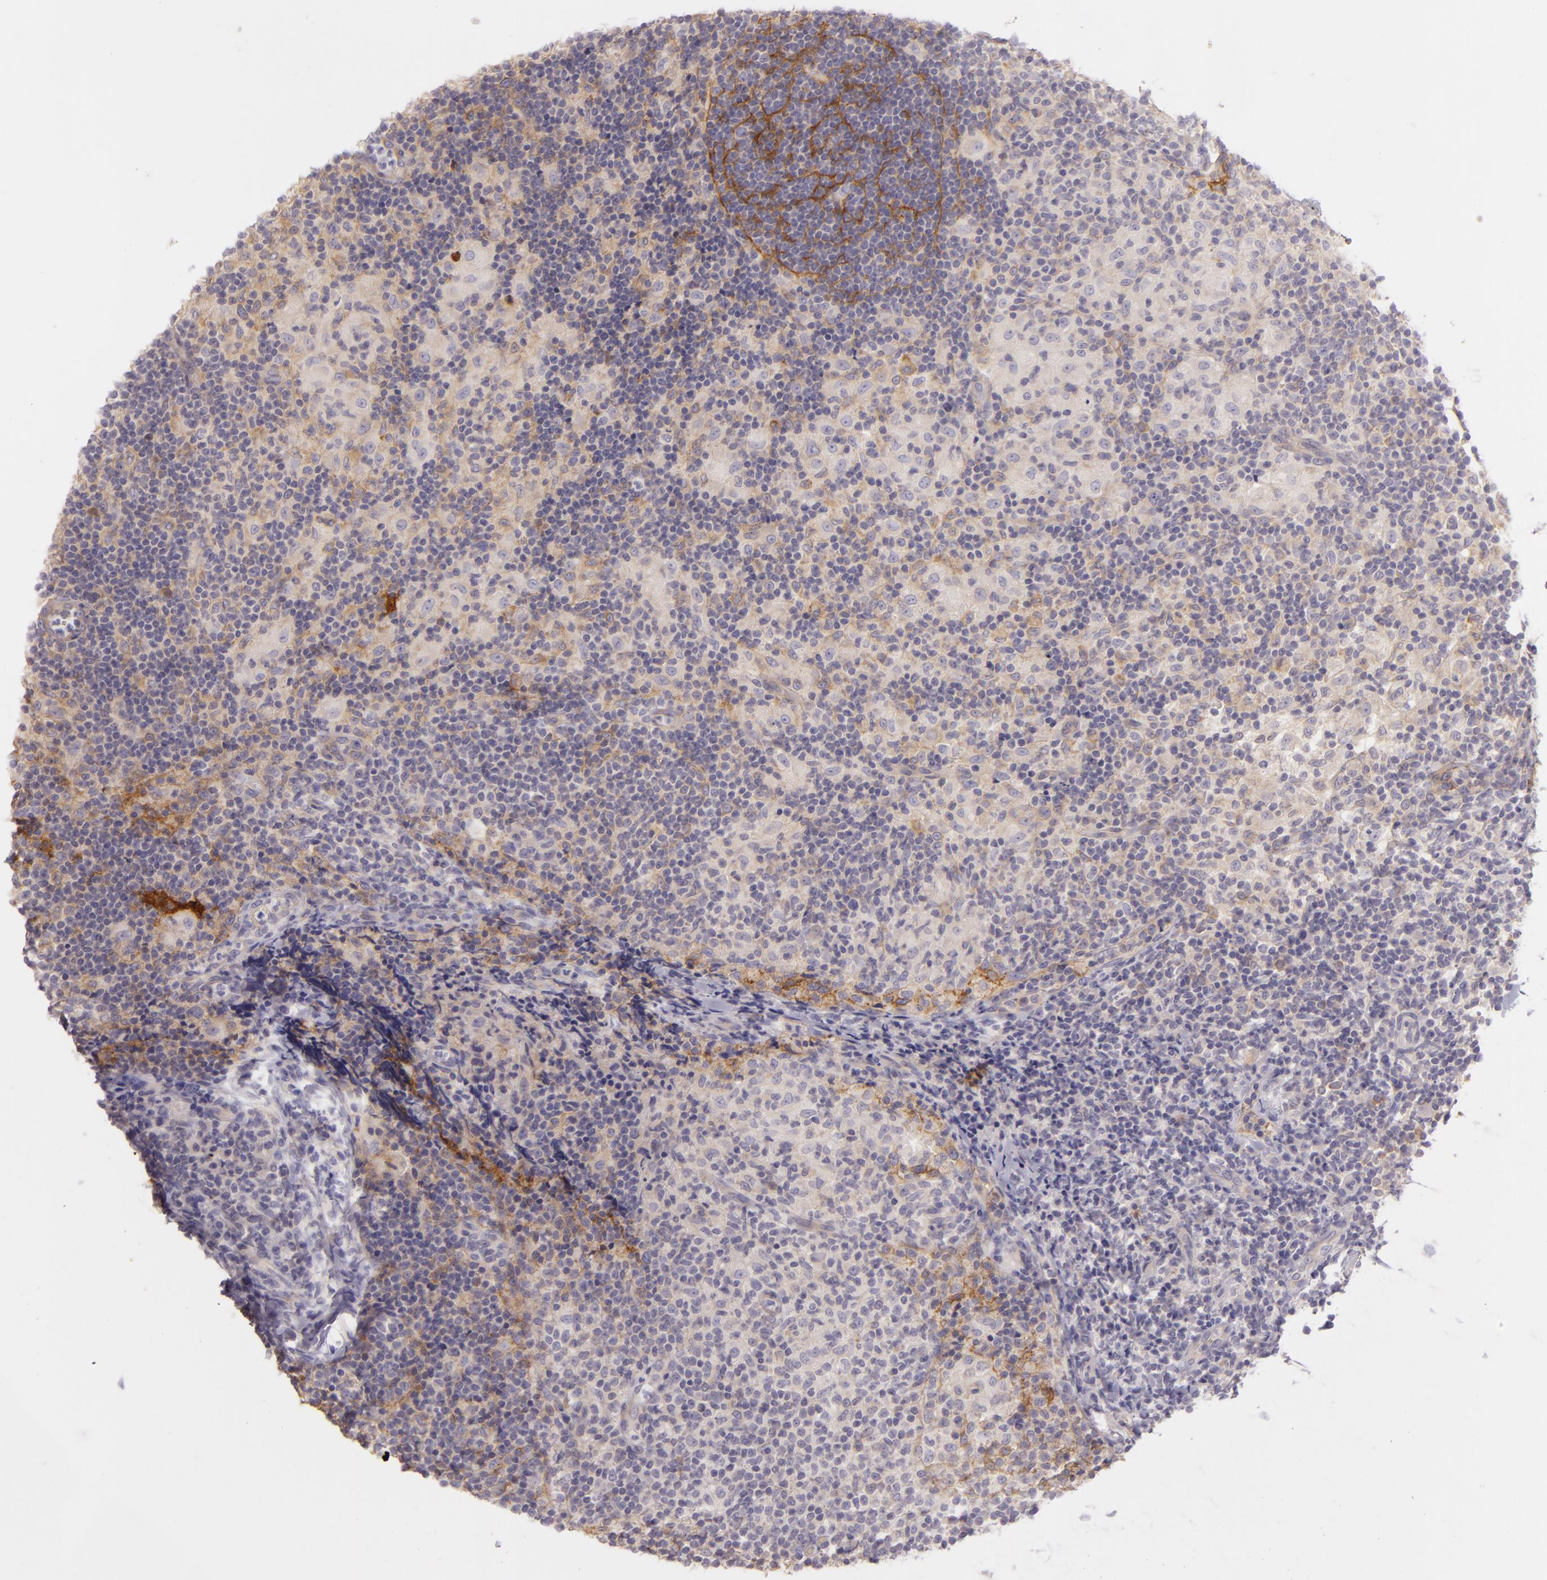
{"staining": {"intensity": "moderate", "quantity": "<25%", "location": "cytoplasmic/membranous"}, "tissue": "lymph node", "cell_type": "Germinal center cells", "image_type": "normal", "snomed": [{"axis": "morphology", "description": "Normal tissue, NOS"}, {"axis": "morphology", "description": "Inflammation, NOS"}, {"axis": "topography", "description": "Lymph node"}], "caption": "The micrograph reveals immunohistochemical staining of unremarkable lymph node. There is moderate cytoplasmic/membranous positivity is seen in approximately <25% of germinal center cells.", "gene": "ZC3H7B", "patient": {"sex": "male", "age": 46}}